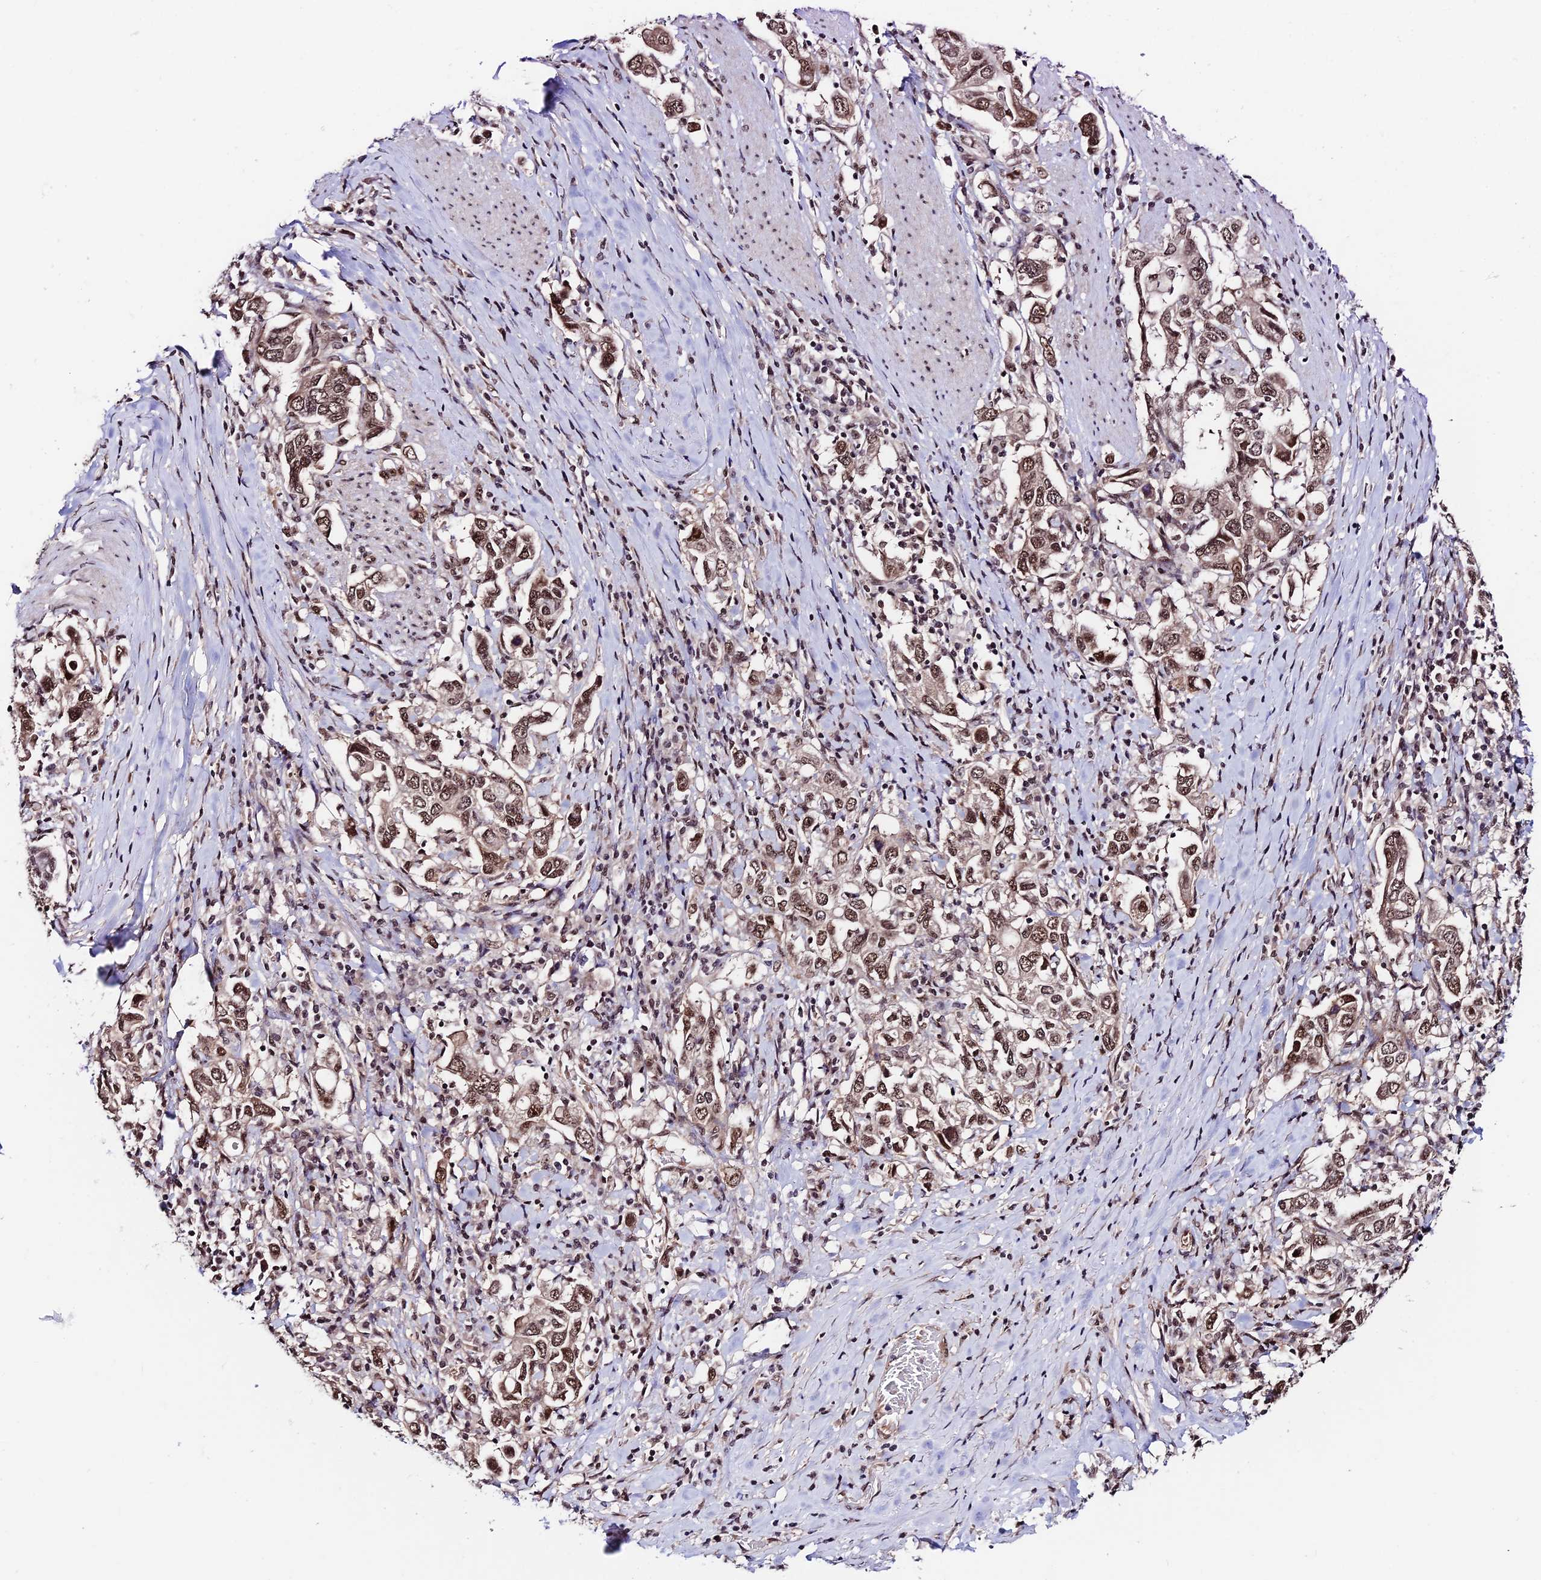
{"staining": {"intensity": "moderate", "quantity": ">75%", "location": "nuclear"}, "tissue": "stomach cancer", "cell_type": "Tumor cells", "image_type": "cancer", "snomed": [{"axis": "morphology", "description": "Adenocarcinoma, NOS"}, {"axis": "topography", "description": "Stomach, upper"}, {"axis": "topography", "description": "Stomach"}], "caption": "Protein expression analysis of human stomach adenocarcinoma reveals moderate nuclear positivity in approximately >75% of tumor cells.", "gene": "RBM42", "patient": {"sex": "male", "age": 62}}